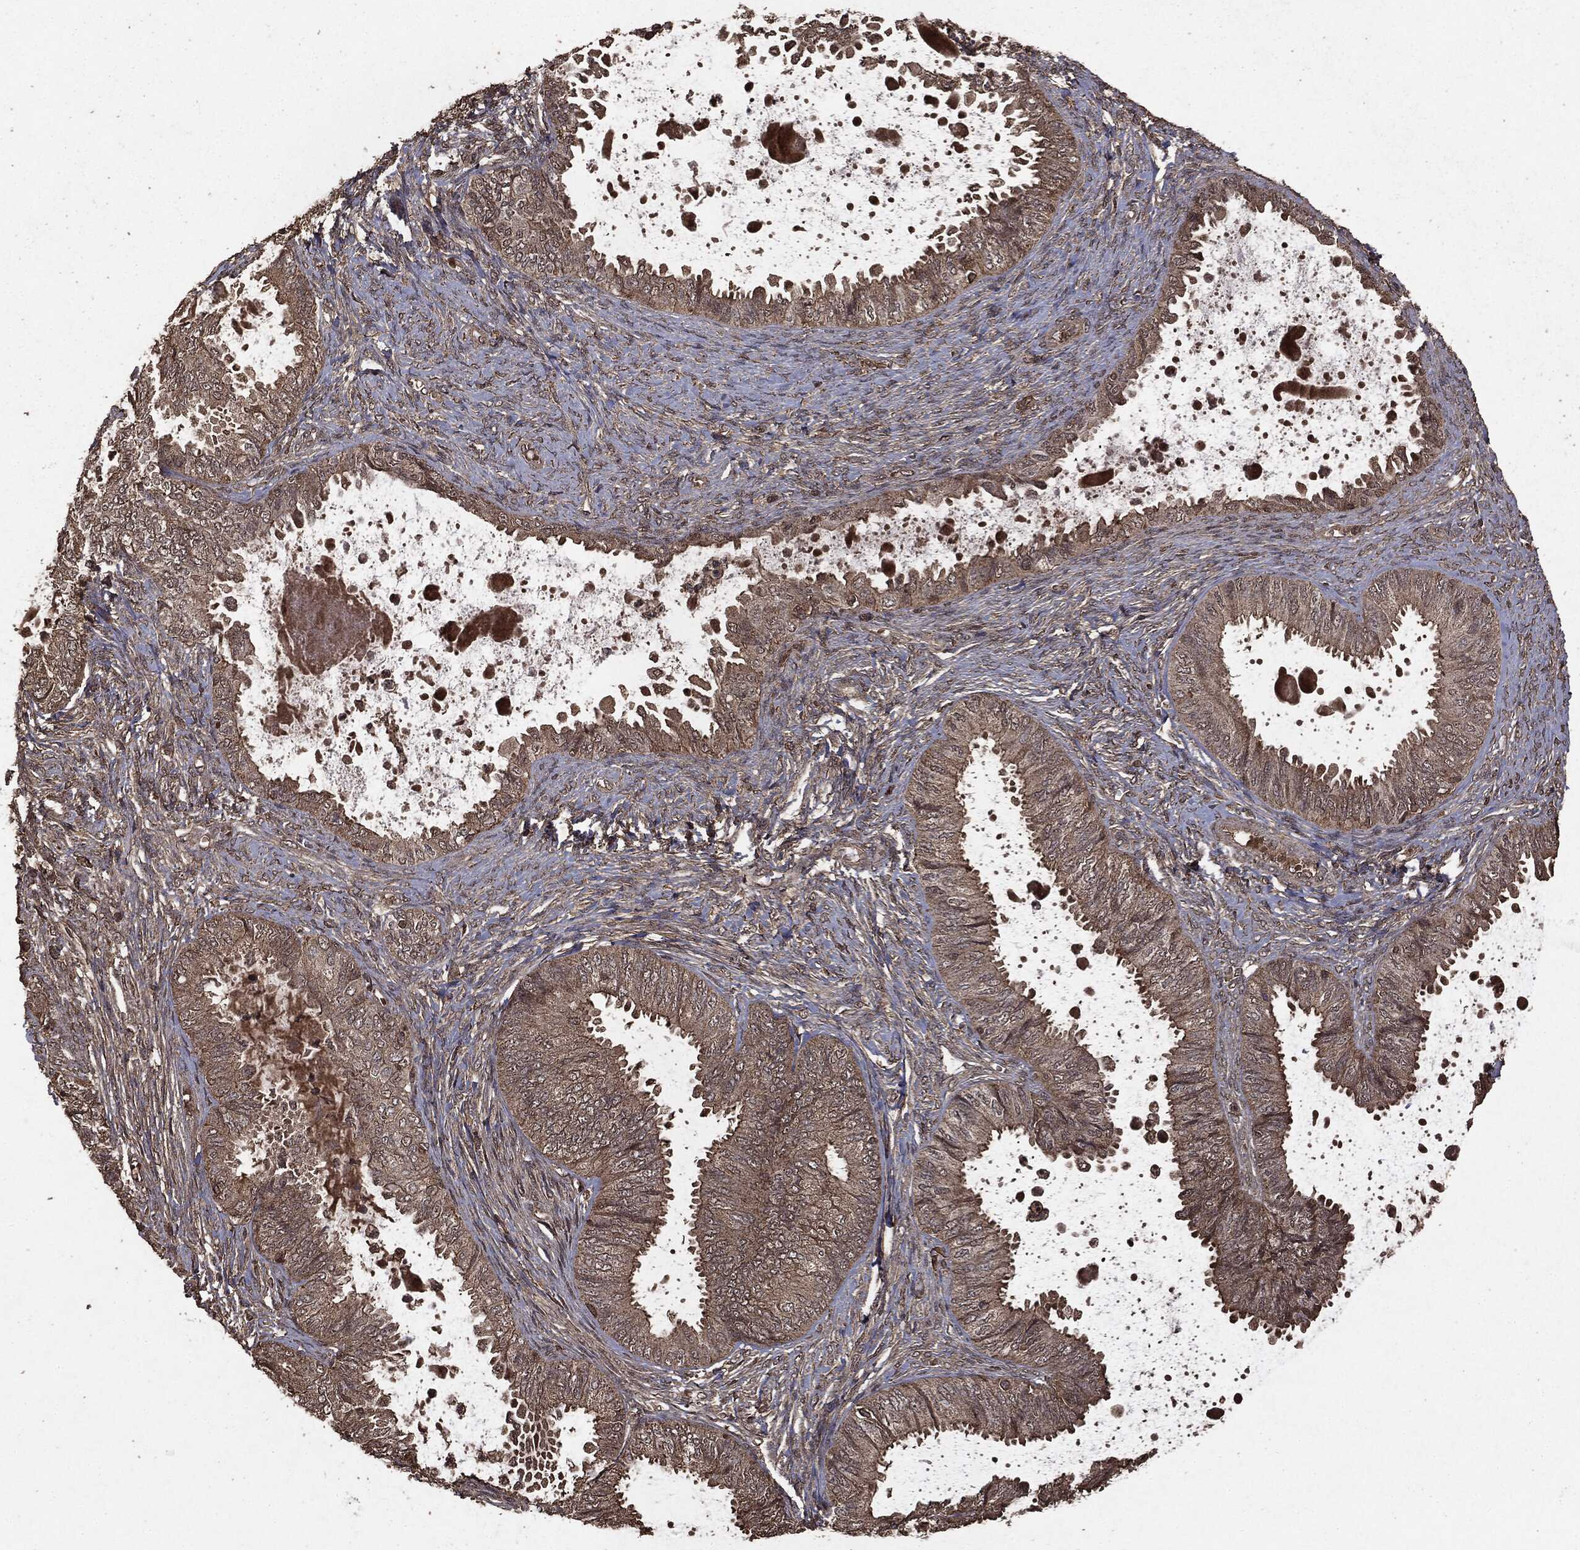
{"staining": {"intensity": "weak", "quantity": ">75%", "location": "cytoplasmic/membranous"}, "tissue": "ovarian cancer", "cell_type": "Tumor cells", "image_type": "cancer", "snomed": [{"axis": "morphology", "description": "Carcinoma, endometroid"}, {"axis": "topography", "description": "Ovary"}], "caption": "Weak cytoplasmic/membranous protein expression is present in about >75% of tumor cells in ovarian cancer (endometroid carcinoma). (IHC, brightfield microscopy, high magnification).", "gene": "NME1", "patient": {"sex": "female", "age": 70}}